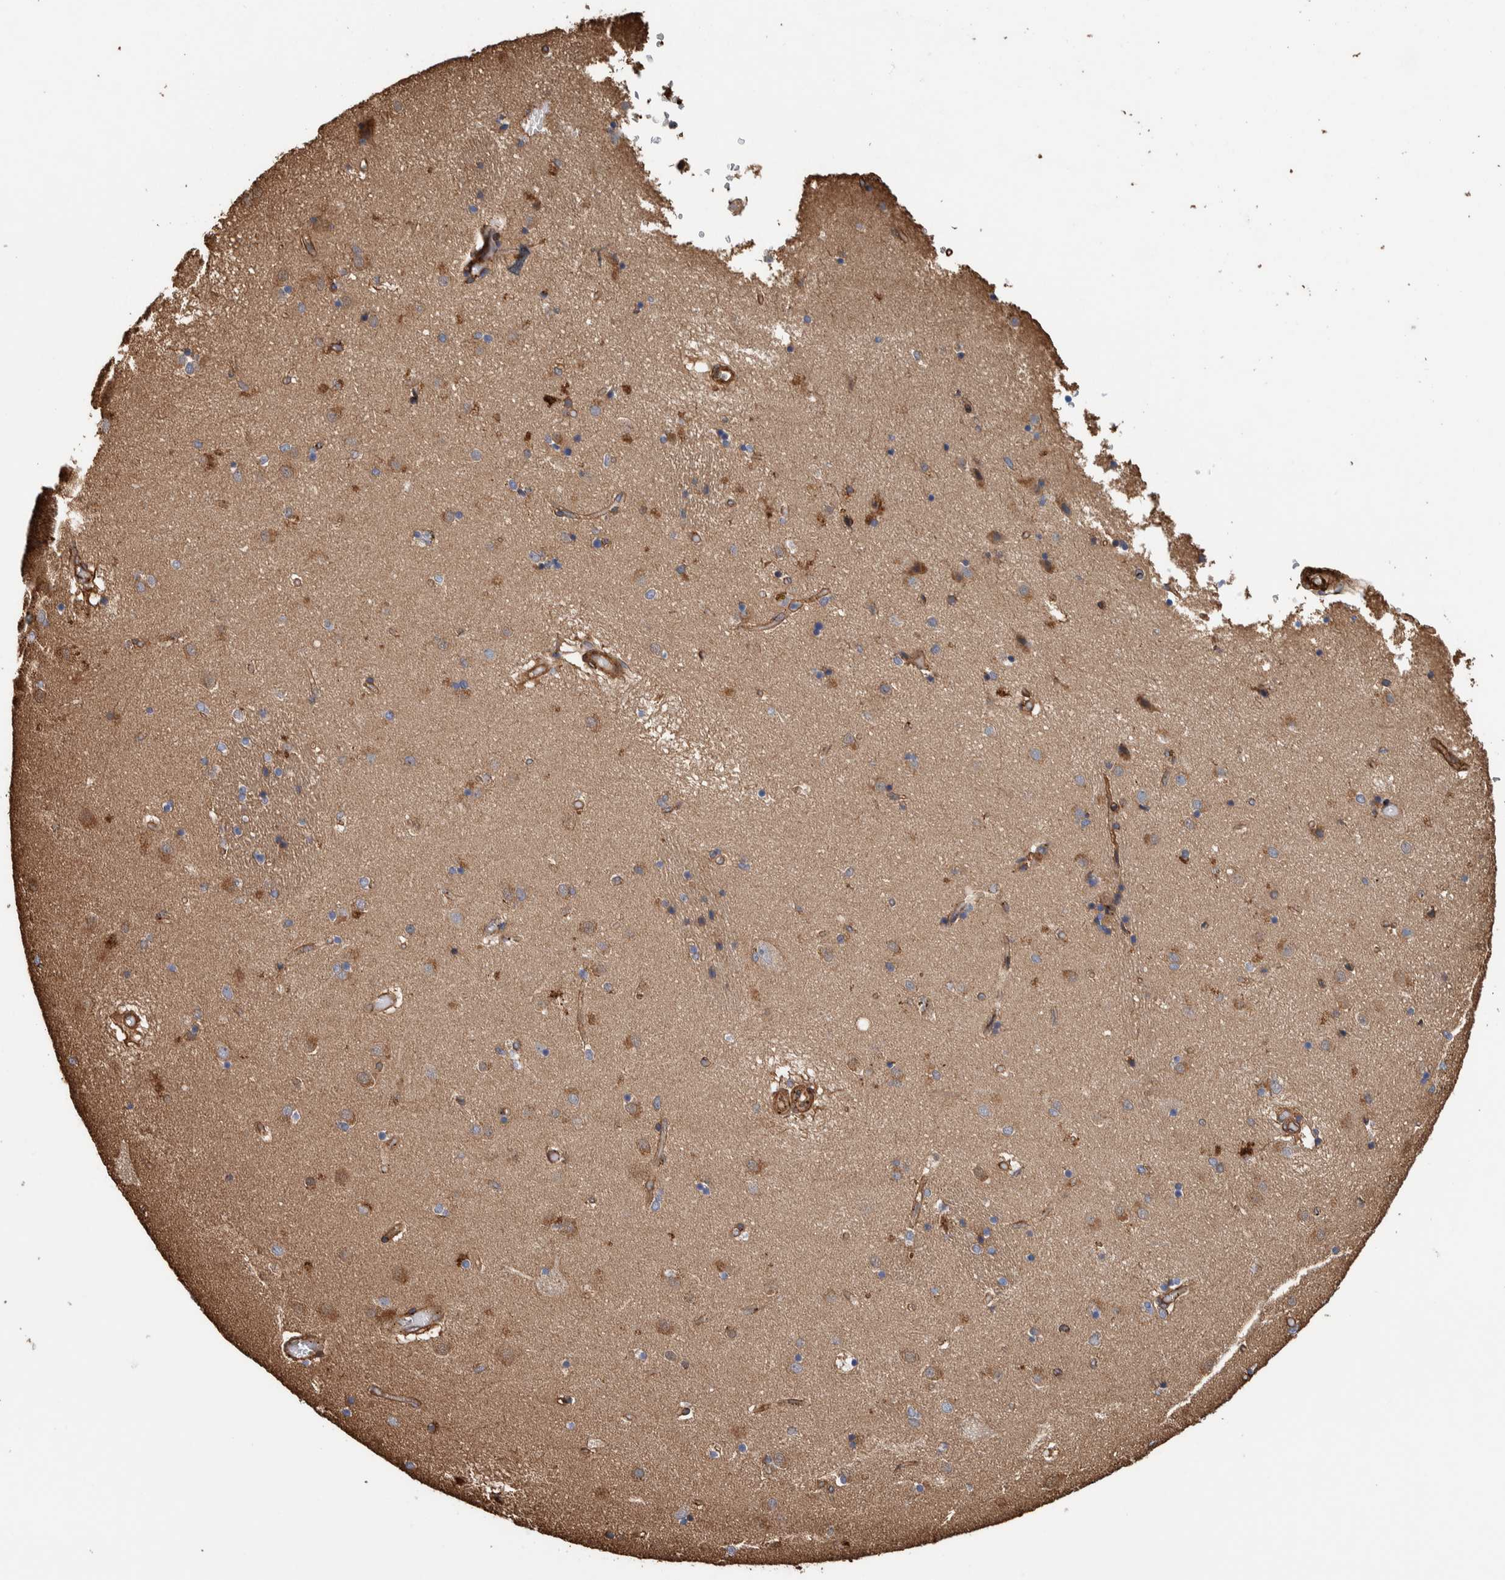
{"staining": {"intensity": "weak", "quantity": ">75%", "location": "cytoplasmic/membranous"}, "tissue": "caudate", "cell_type": "Glial cells", "image_type": "normal", "snomed": [{"axis": "morphology", "description": "Normal tissue, NOS"}, {"axis": "topography", "description": "Lateral ventricle wall"}], "caption": "A brown stain highlights weak cytoplasmic/membranous staining of a protein in glial cells of unremarkable human caudate.", "gene": "PKD1L1", "patient": {"sex": "male", "age": 70}}